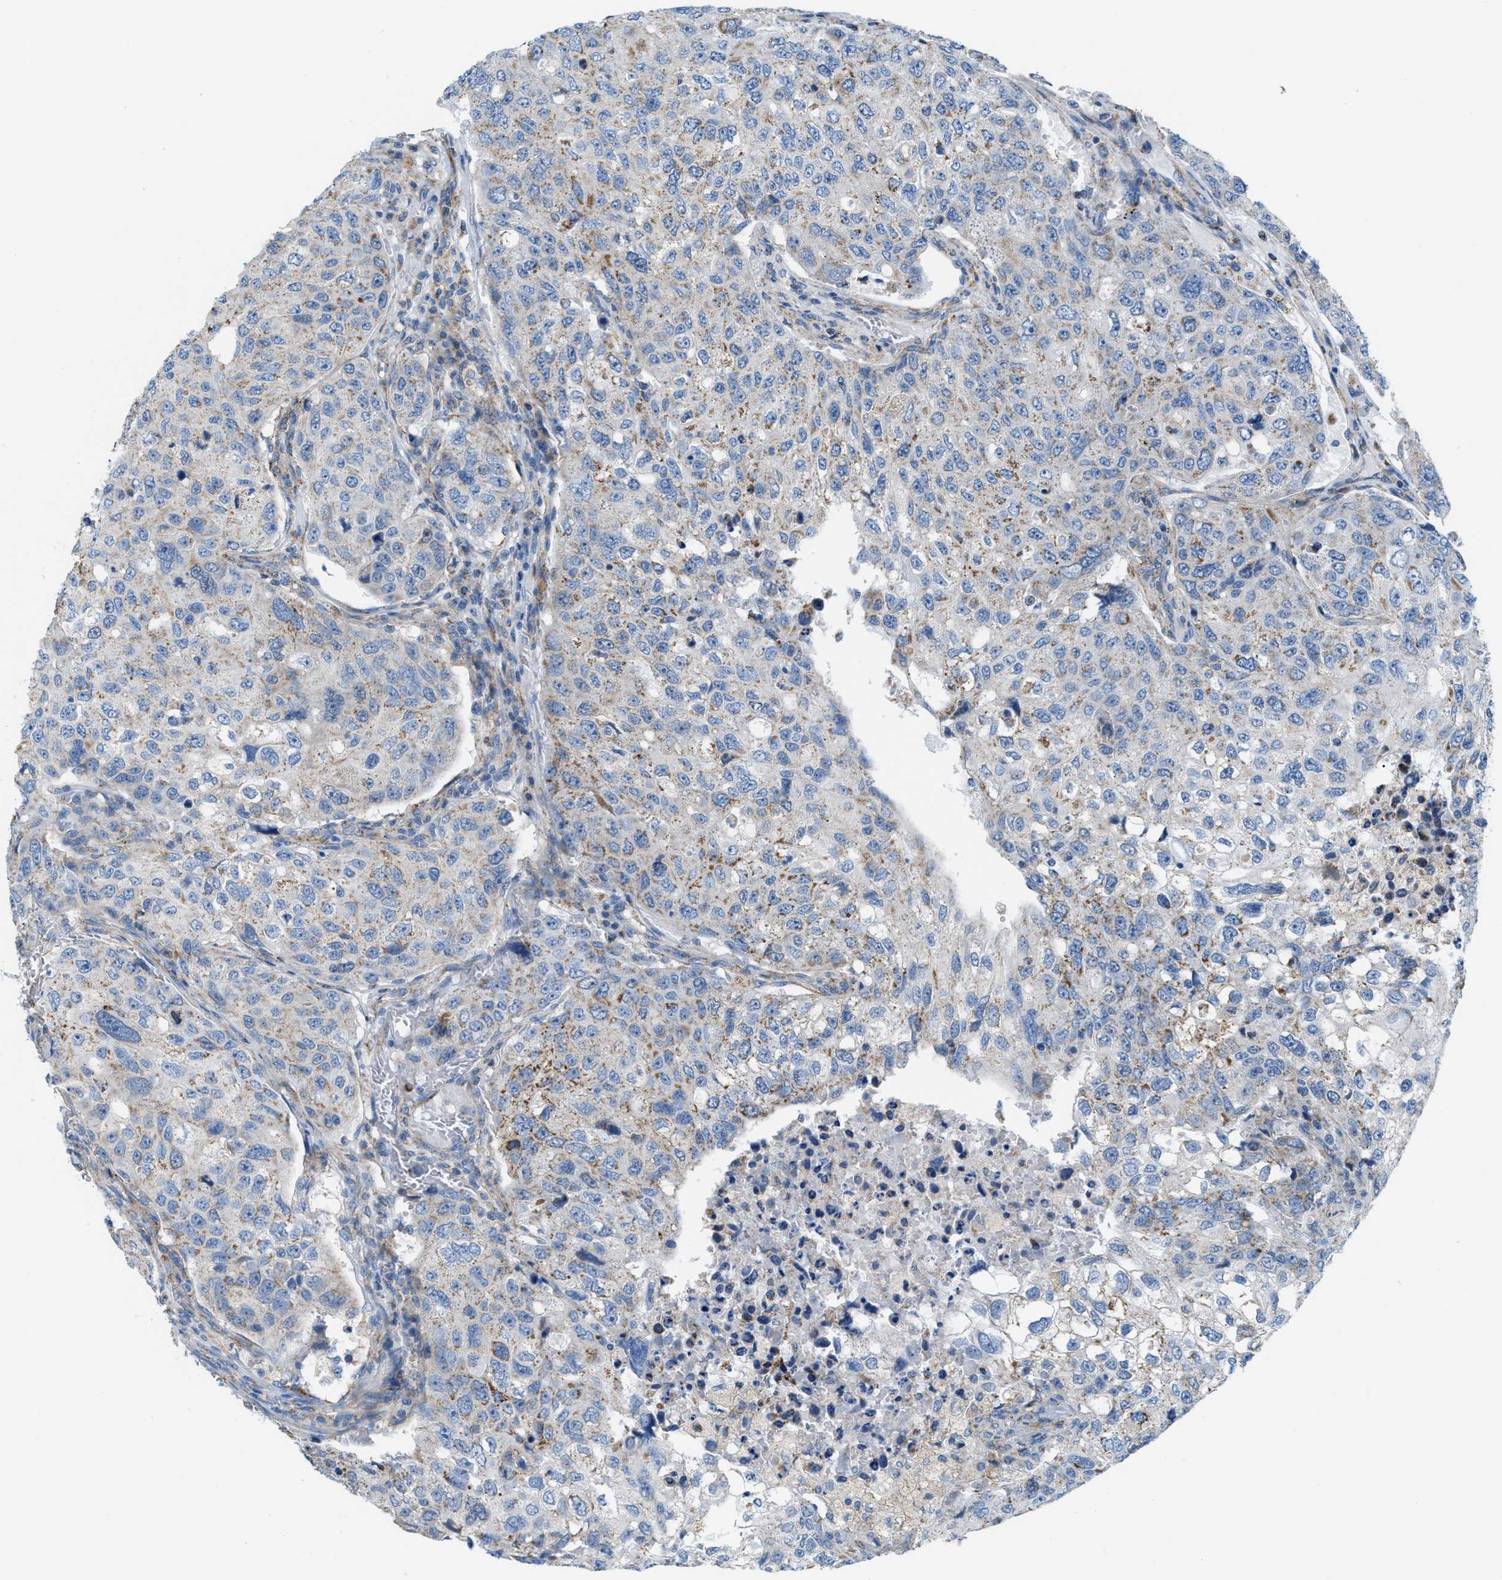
{"staining": {"intensity": "weak", "quantity": "25%-75%", "location": "cytoplasmic/membranous"}, "tissue": "urothelial cancer", "cell_type": "Tumor cells", "image_type": "cancer", "snomed": [{"axis": "morphology", "description": "Urothelial carcinoma, High grade"}, {"axis": "topography", "description": "Lymph node"}, {"axis": "topography", "description": "Urinary bladder"}], "caption": "Urothelial carcinoma (high-grade) stained with a protein marker demonstrates weak staining in tumor cells.", "gene": "JADE1", "patient": {"sex": "male", "age": 51}}